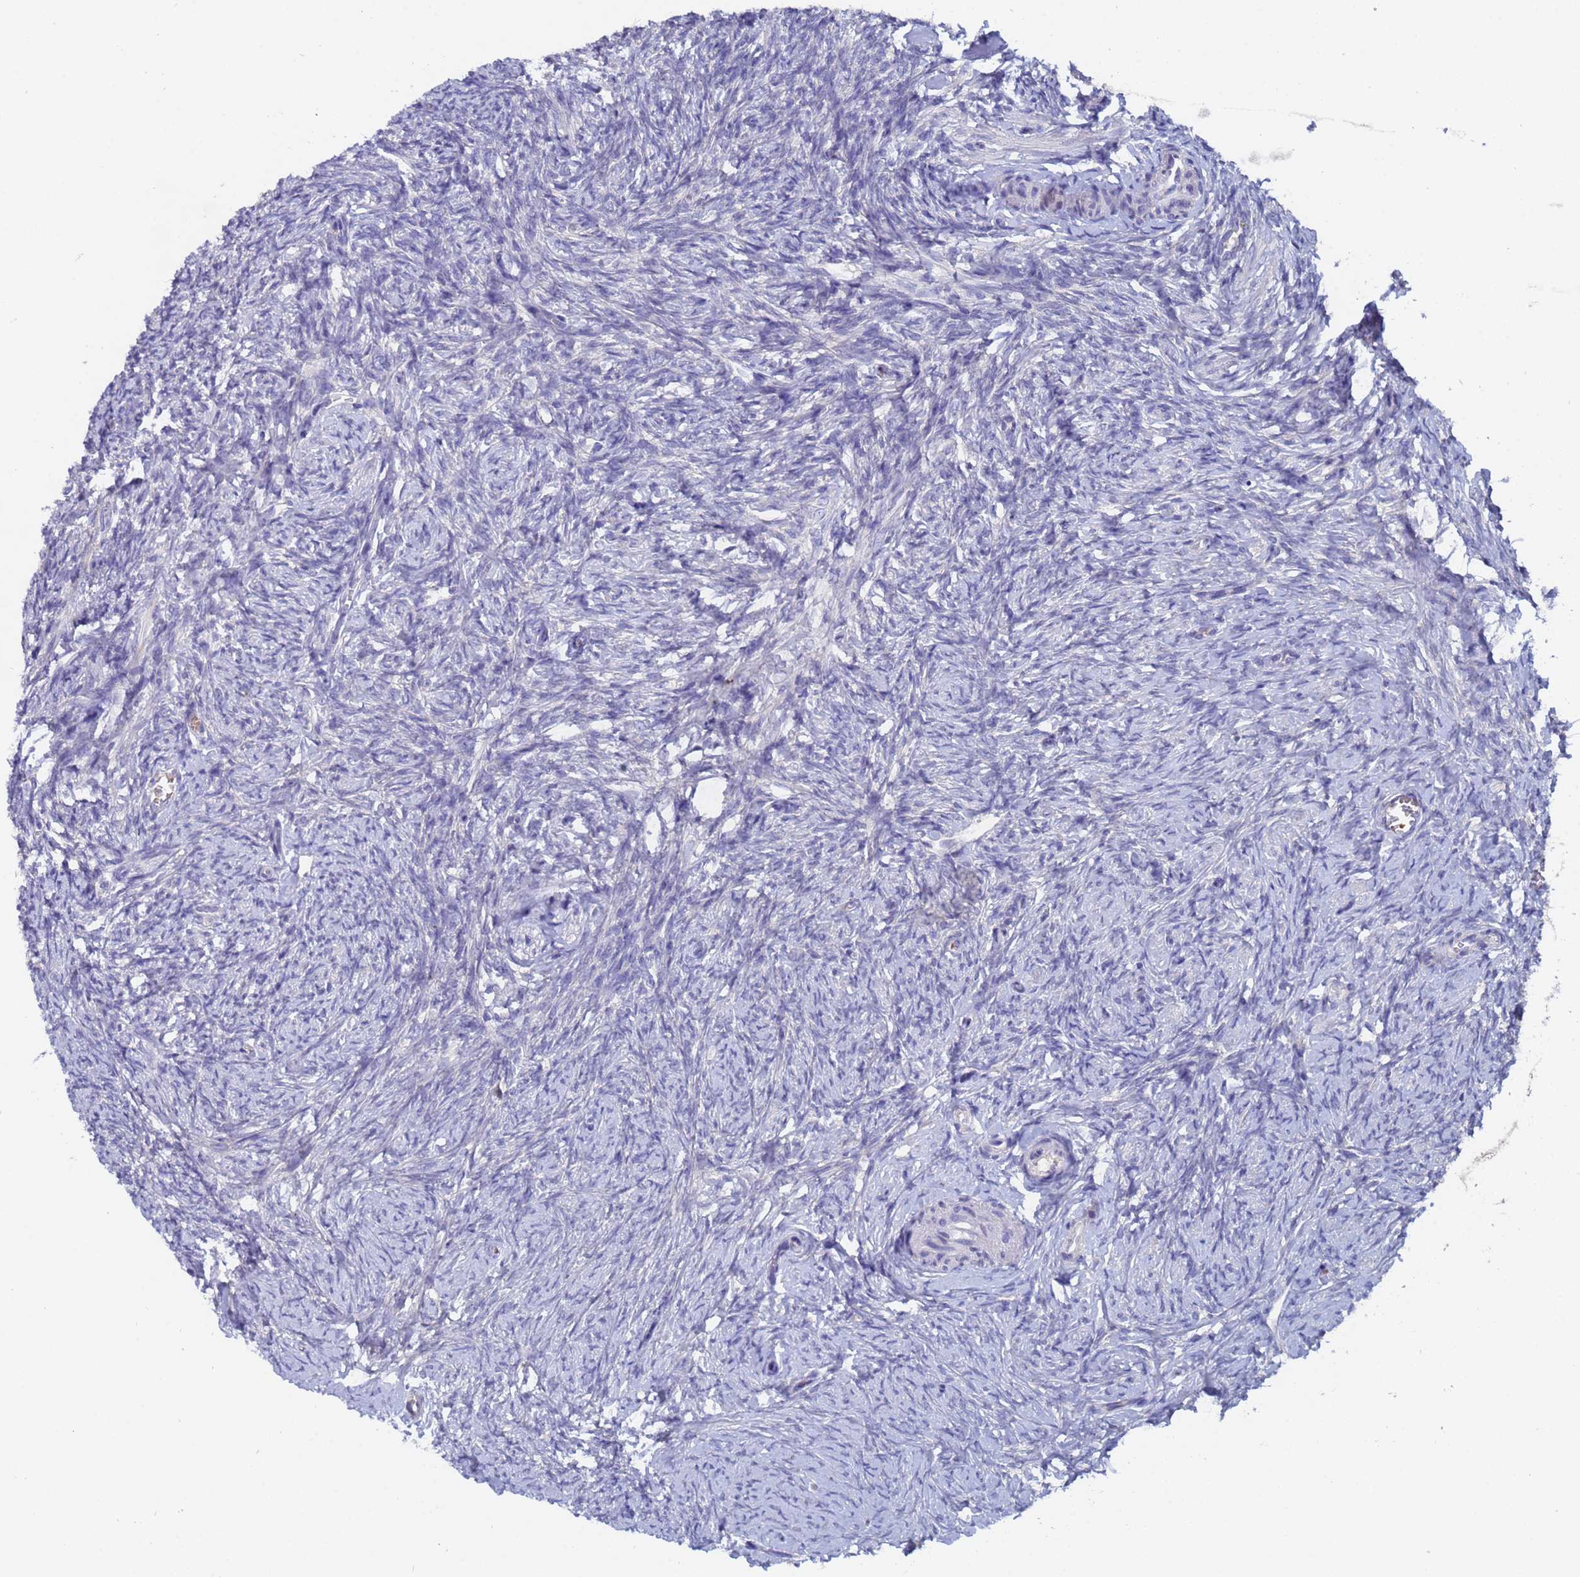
{"staining": {"intensity": "negative", "quantity": "none", "location": "none"}, "tissue": "ovary", "cell_type": "Ovarian stroma cells", "image_type": "normal", "snomed": [{"axis": "morphology", "description": "Normal tissue, NOS"}, {"axis": "topography", "description": "Ovary"}], "caption": "Histopathology image shows no significant protein positivity in ovarian stroma cells of normal ovary.", "gene": "IHO1", "patient": {"sex": "female", "age": 44}}